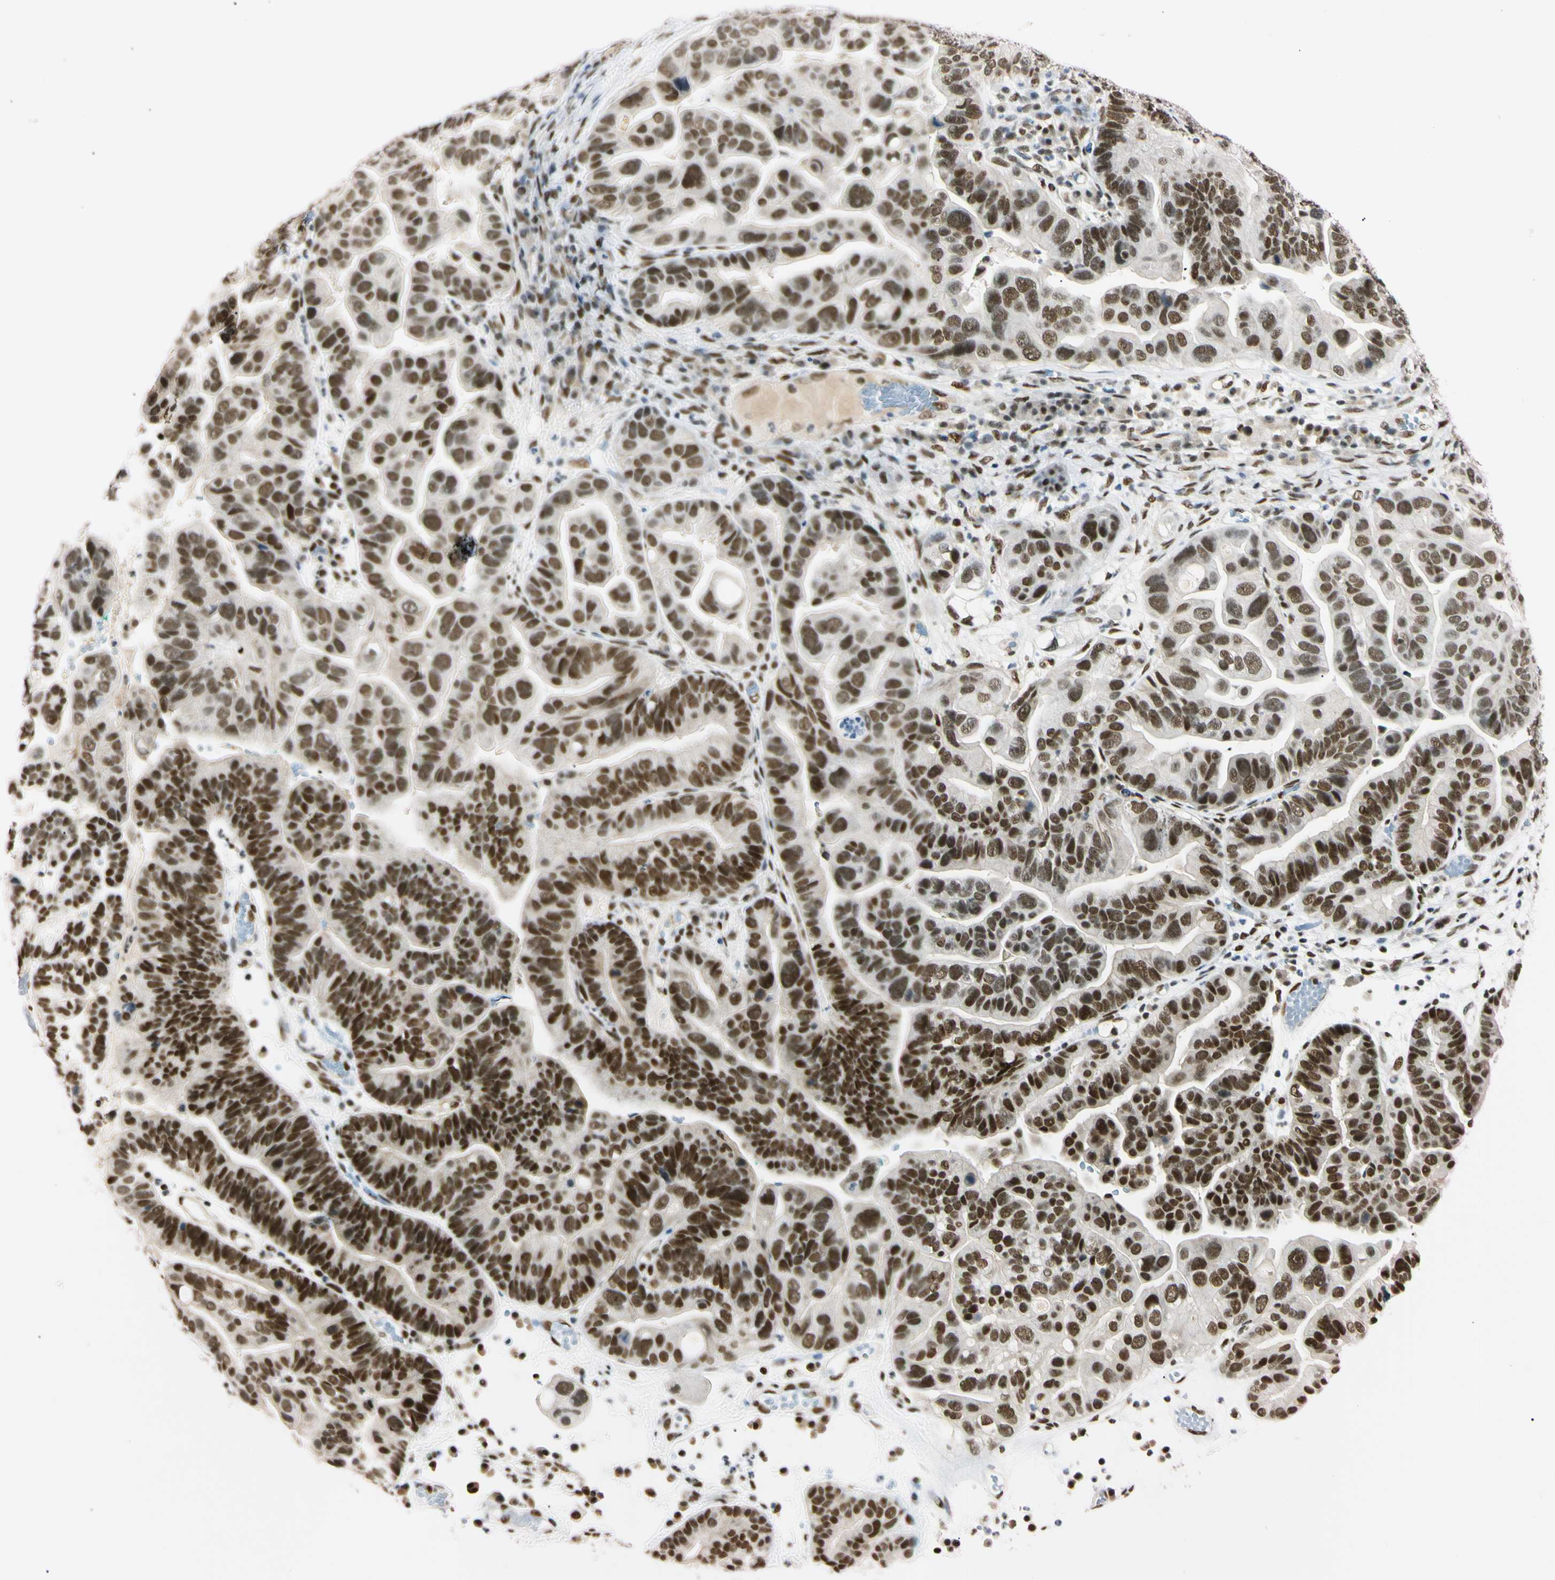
{"staining": {"intensity": "strong", "quantity": ">75%", "location": "nuclear"}, "tissue": "ovarian cancer", "cell_type": "Tumor cells", "image_type": "cancer", "snomed": [{"axis": "morphology", "description": "Cystadenocarcinoma, serous, NOS"}, {"axis": "topography", "description": "Ovary"}], "caption": "DAB (3,3'-diaminobenzidine) immunohistochemical staining of ovarian cancer displays strong nuclear protein expression in approximately >75% of tumor cells.", "gene": "ZNF134", "patient": {"sex": "female", "age": 56}}